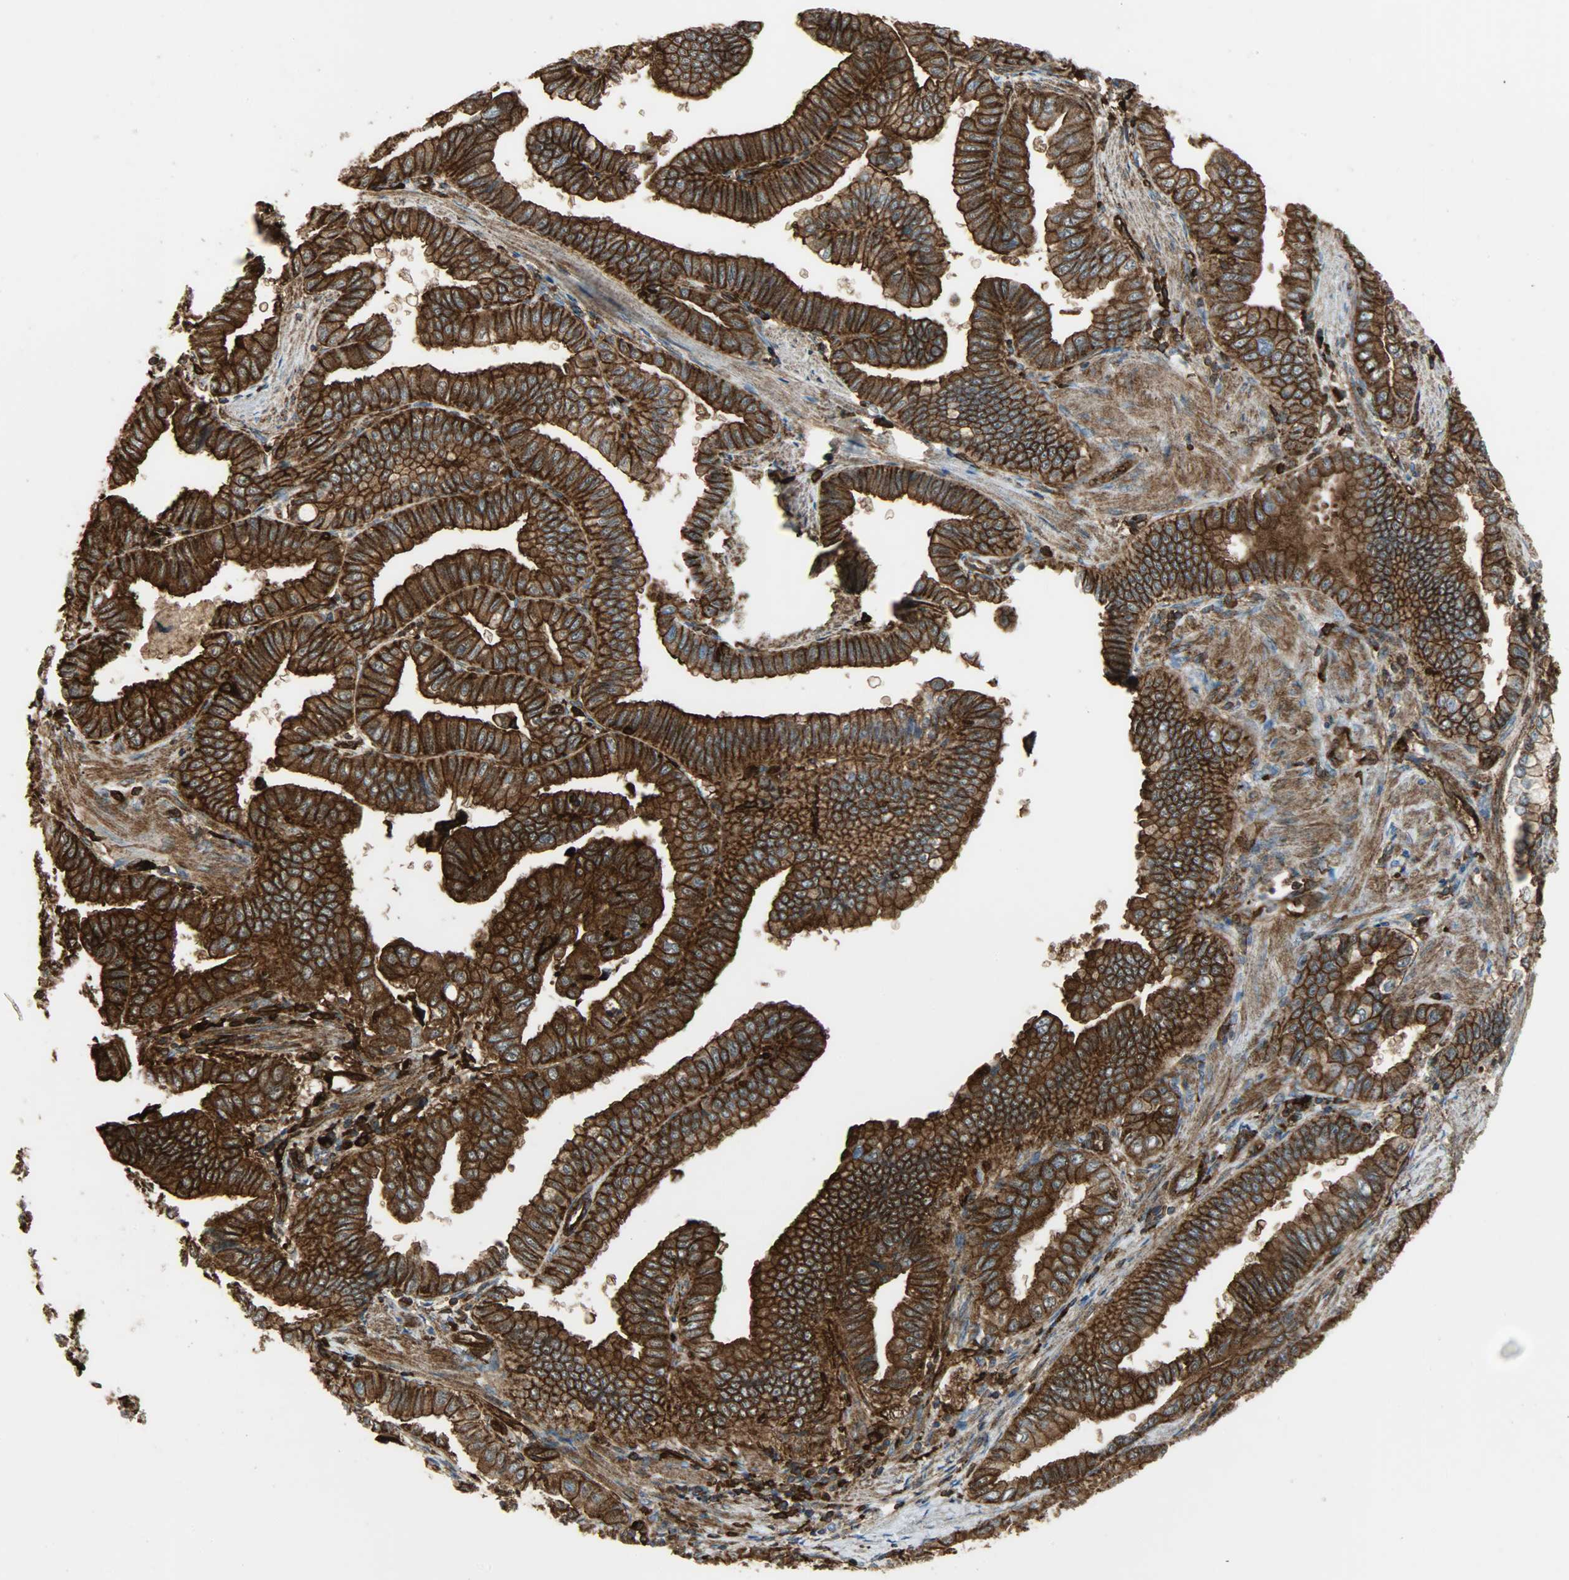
{"staining": {"intensity": "strong", "quantity": ">75%", "location": "cytoplasmic/membranous"}, "tissue": "pancreatic cancer", "cell_type": "Tumor cells", "image_type": "cancer", "snomed": [{"axis": "morphology", "description": "Normal tissue, NOS"}, {"axis": "topography", "description": "Lymph node"}], "caption": "DAB (3,3'-diaminobenzidine) immunohistochemical staining of pancreatic cancer exhibits strong cytoplasmic/membranous protein positivity in about >75% of tumor cells.", "gene": "VASP", "patient": {"sex": "male", "age": 50}}